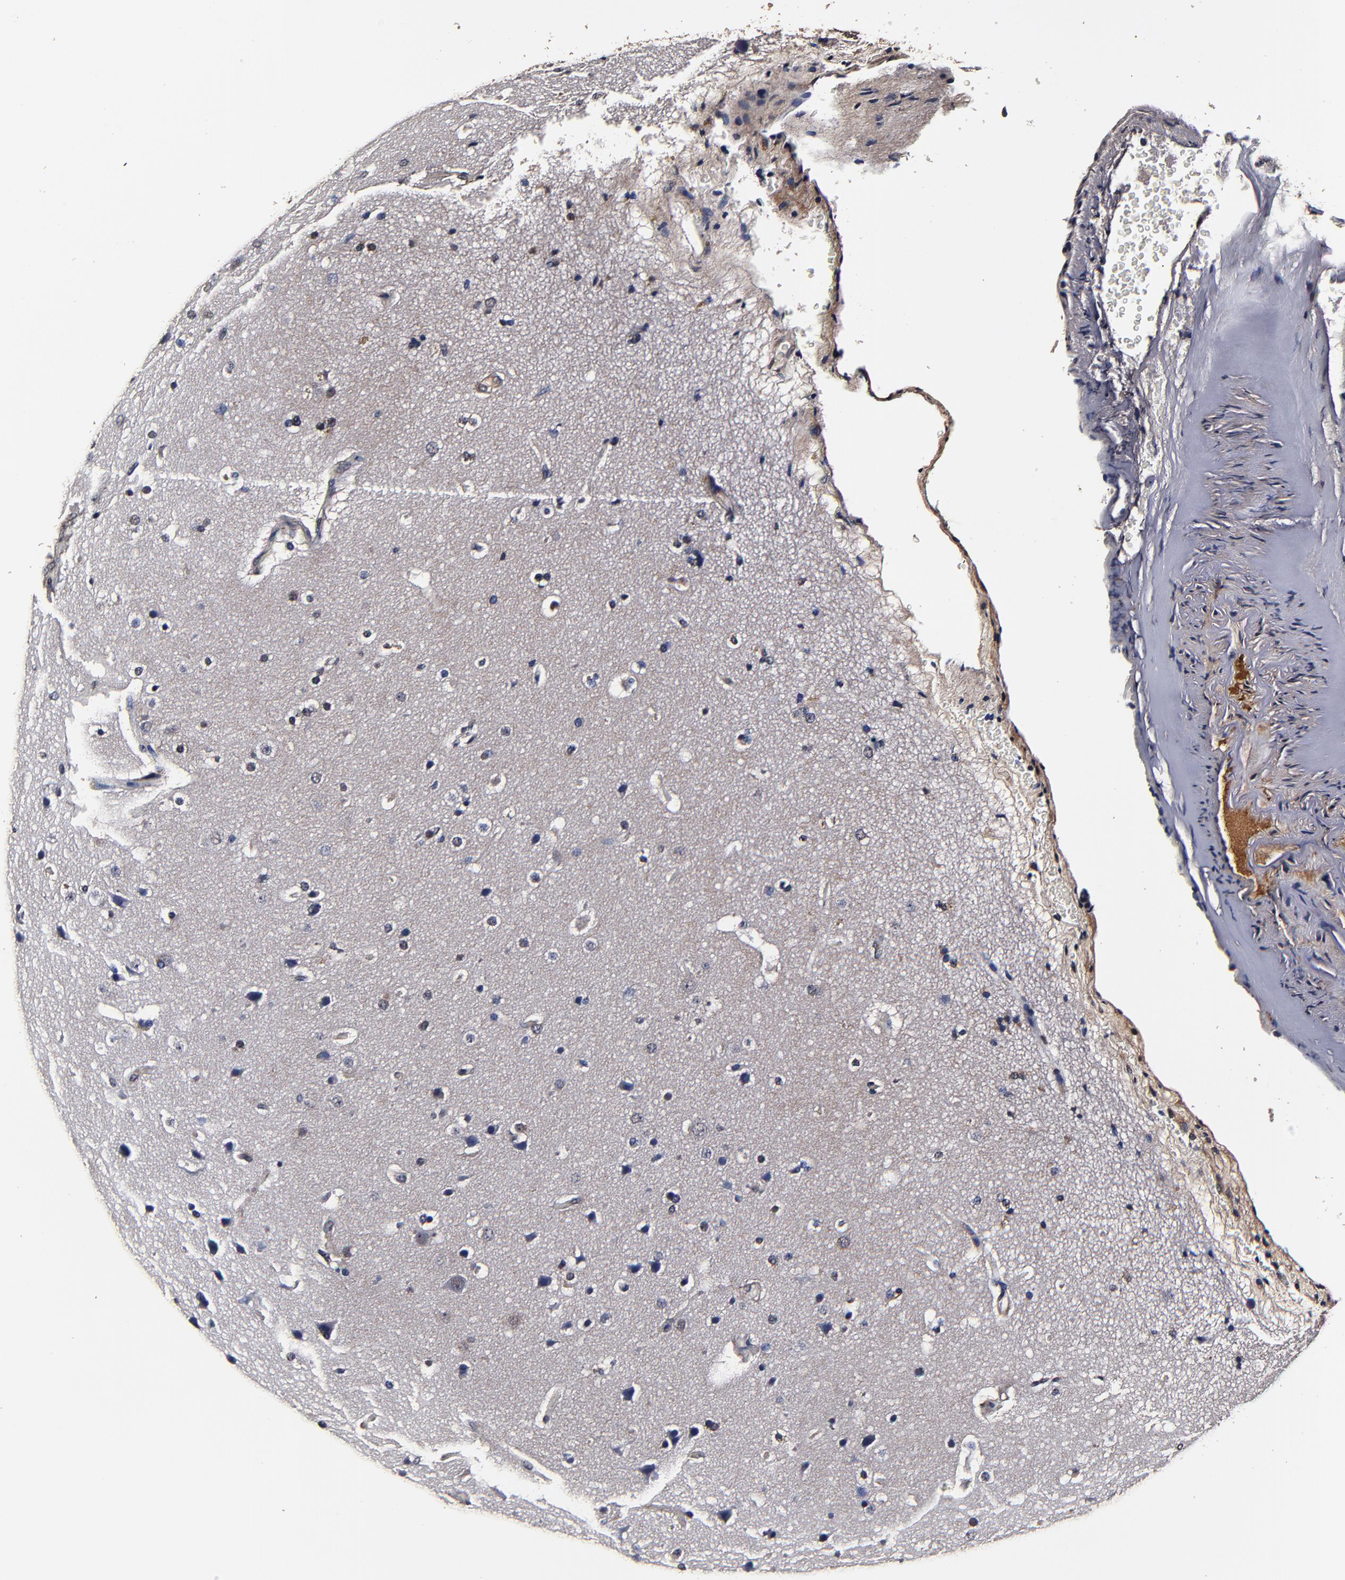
{"staining": {"intensity": "negative", "quantity": "none", "location": "none"}, "tissue": "glioma", "cell_type": "Tumor cells", "image_type": "cancer", "snomed": [{"axis": "morphology", "description": "Glioma, malignant, Low grade"}, {"axis": "topography", "description": "Cerebral cortex"}], "caption": "Tumor cells show no significant protein positivity in low-grade glioma (malignant).", "gene": "MMP15", "patient": {"sex": "female", "age": 47}}